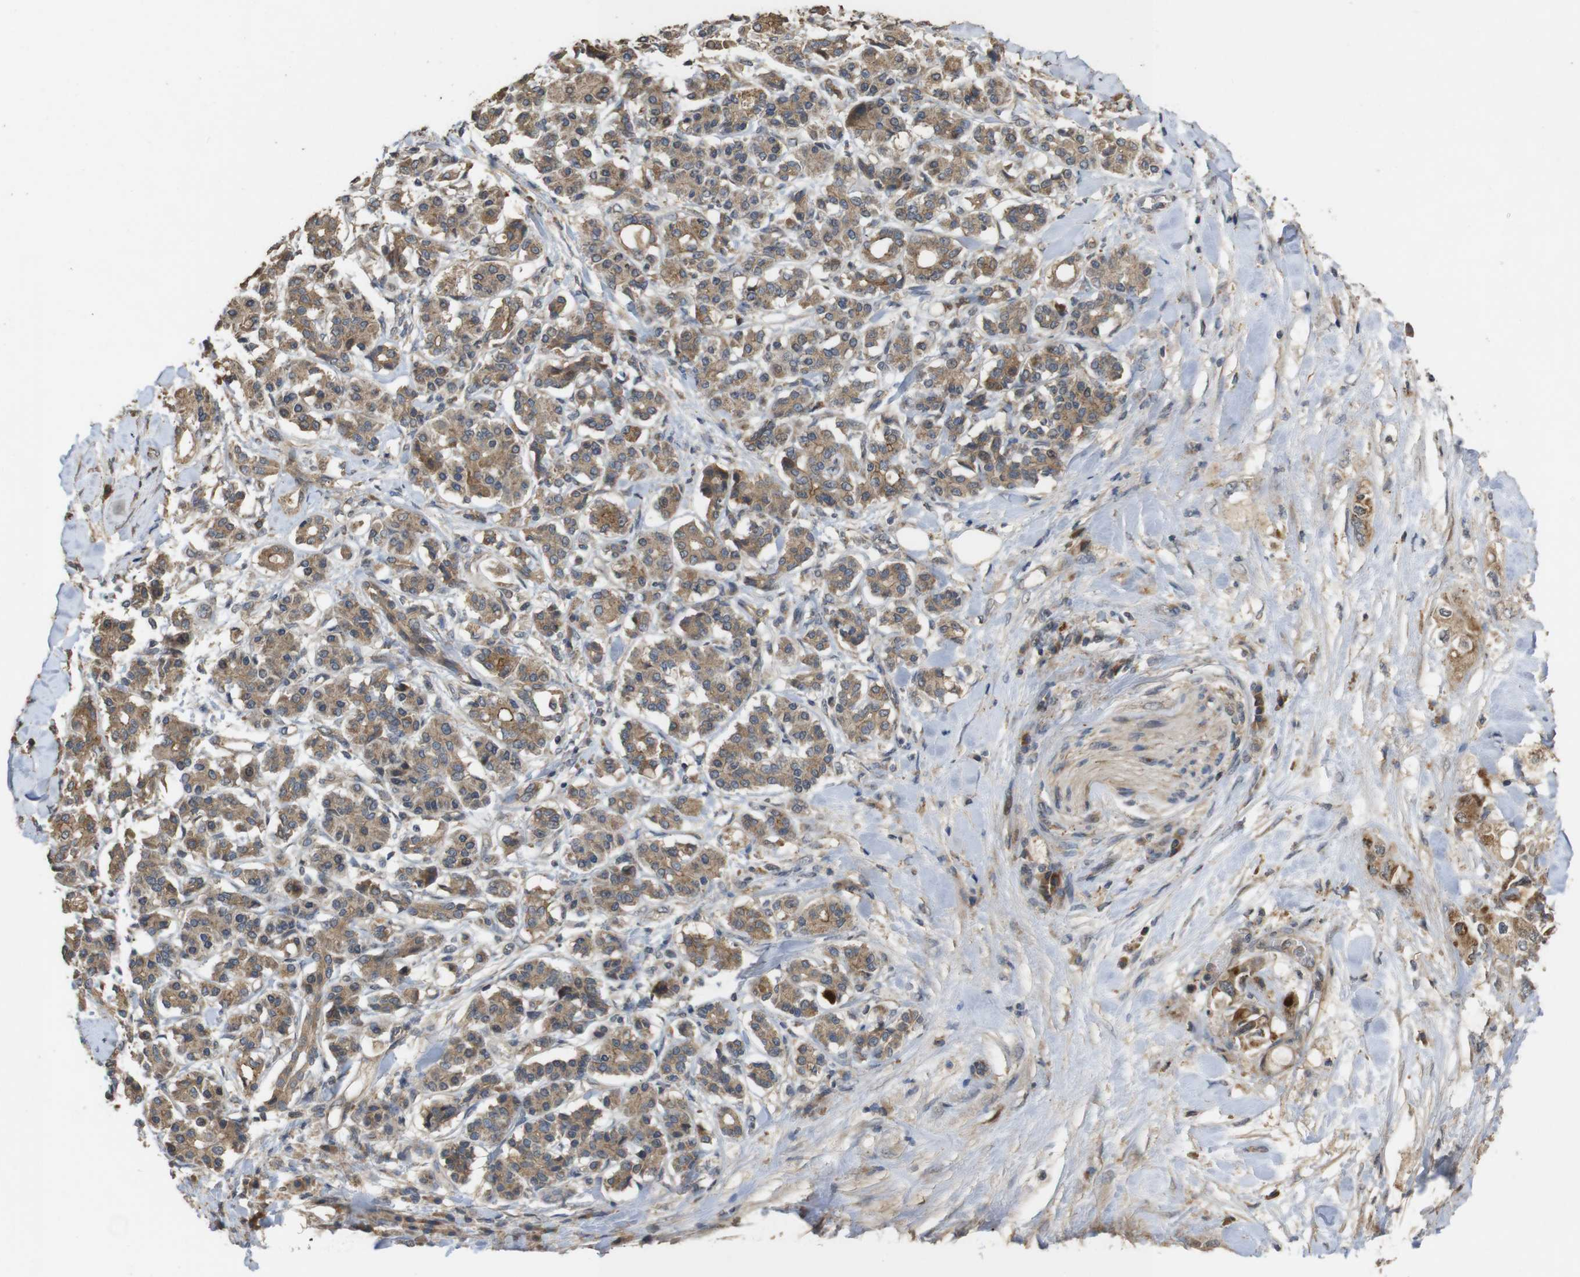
{"staining": {"intensity": "moderate", "quantity": ">75%", "location": "cytoplasmic/membranous"}, "tissue": "pancreatic cancer", "cell_type": "Tumor cells", "image_type": "cancer", "snomed": [{"axis": "morphology", "description": "Adenocarcinoma, NOS"}, {"axis": "topography", "description": "Pancreas"}], "caption": "About >75% of tumor cells in adenocarcinoma (pancreatic) show moderate cytoplasmic/membranous protein staining as visualized by brown immunohistochemical staining.", "gene": "PCDHB10", "patient": {"sex": "female", "age": 56}}